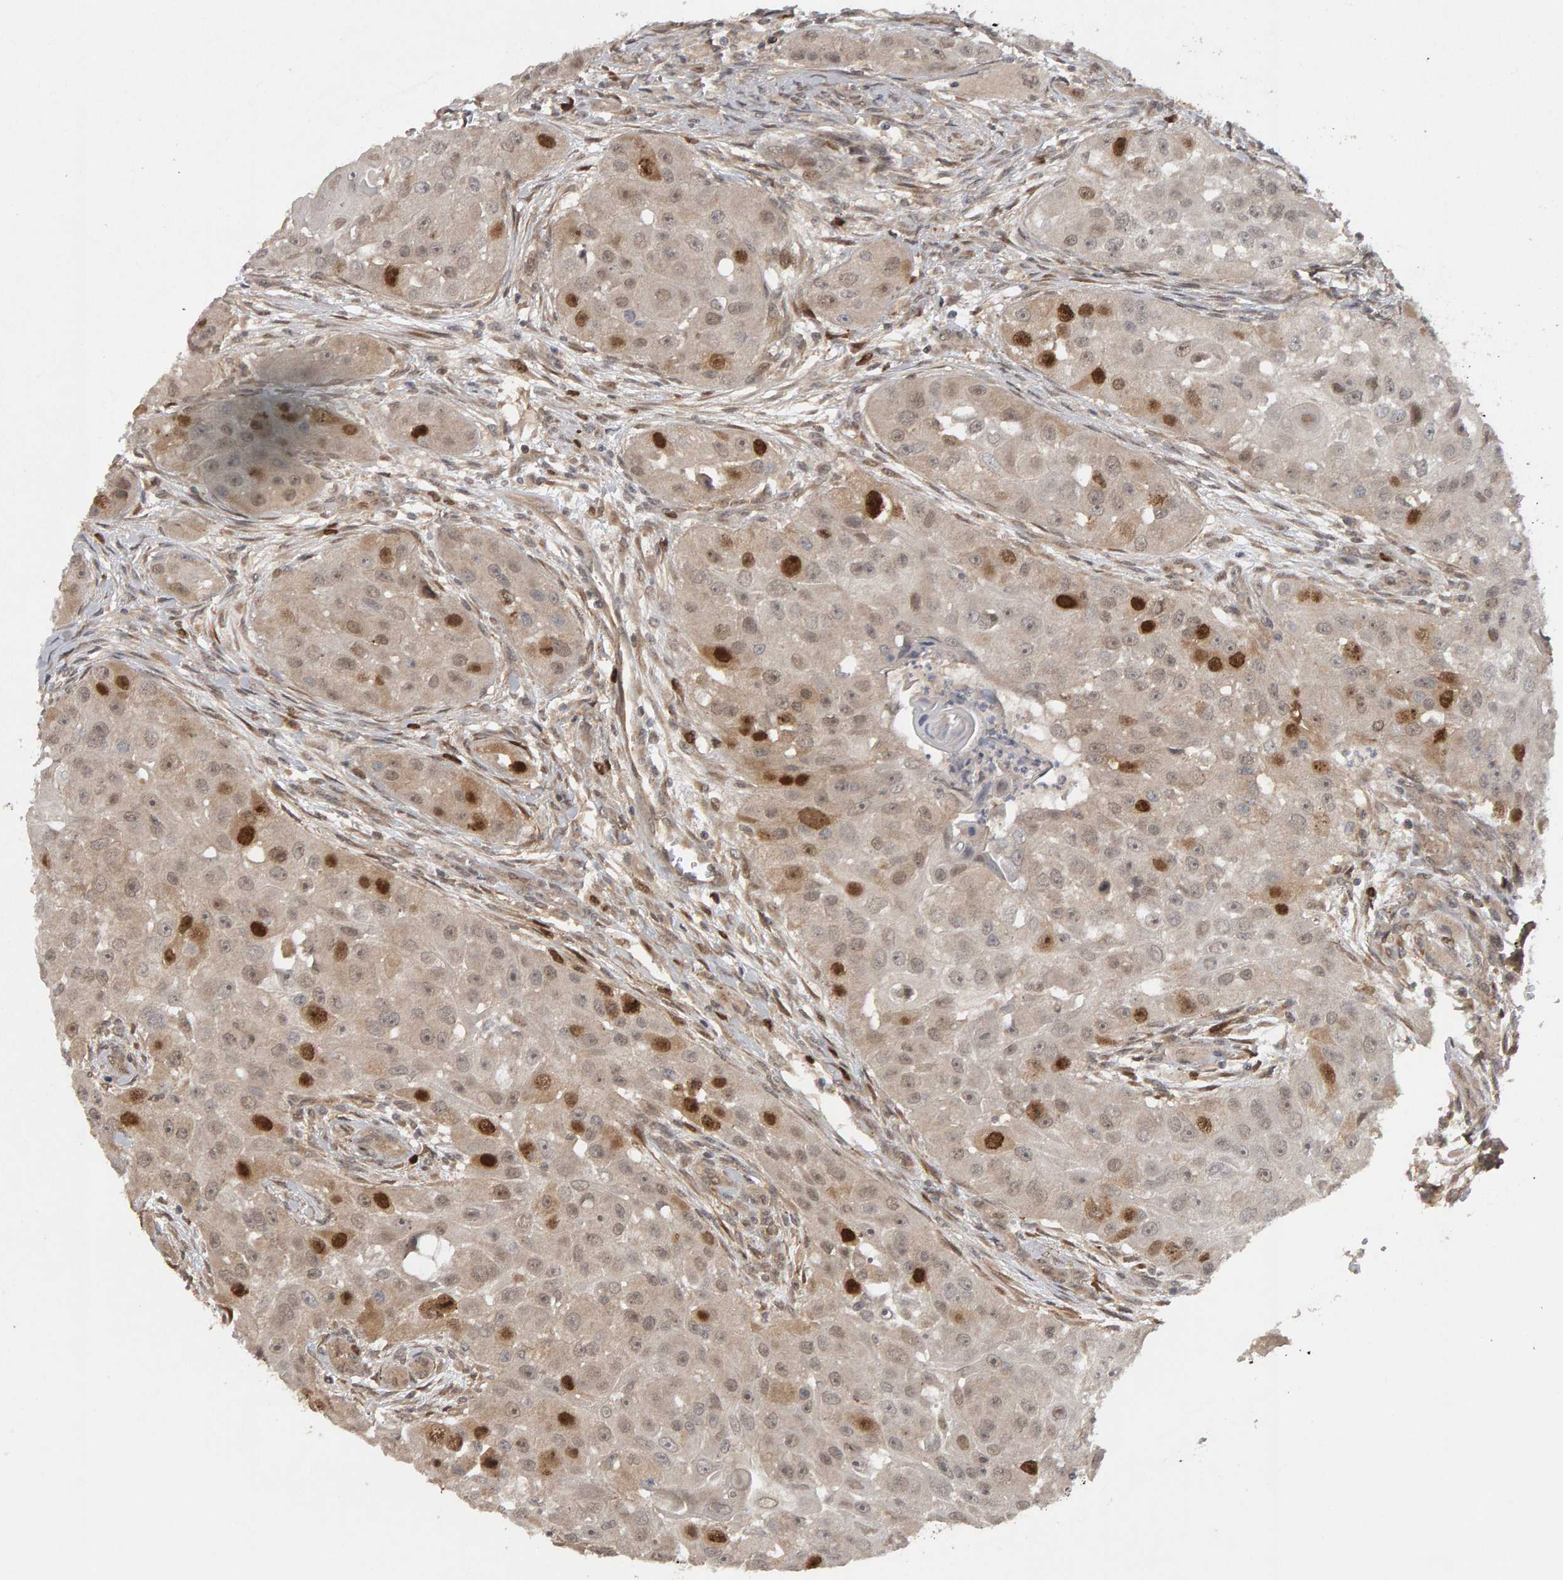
{"staining": {"intensity": "strong", "quantity": "<25%", "location": "nuclear"}, "tissue": "head and neck cancer", "cell_type": "Tumor cells", "image_type": "cancer", "snomed": [{"axis": "morphology", "description": "Normal tissue, NOS"}, {"axis": "morphology", "description": "Squamous cell carcinoma, NOS"}, {"axis": "topography", "description": "Skeletal muscle"}, {"axis": "topography", "description": "Head-Neck"}], "caption": "Immunohistochemistry photomicrograph of human squamous cell carcinoma (head and neck) stained for a protein (brown), which exhibits medium levels of strong nuclear positivity in approximately <25% of tumor cells.", "gene": "CDCA5", "patient": {"sex": "male", "age": 51}}